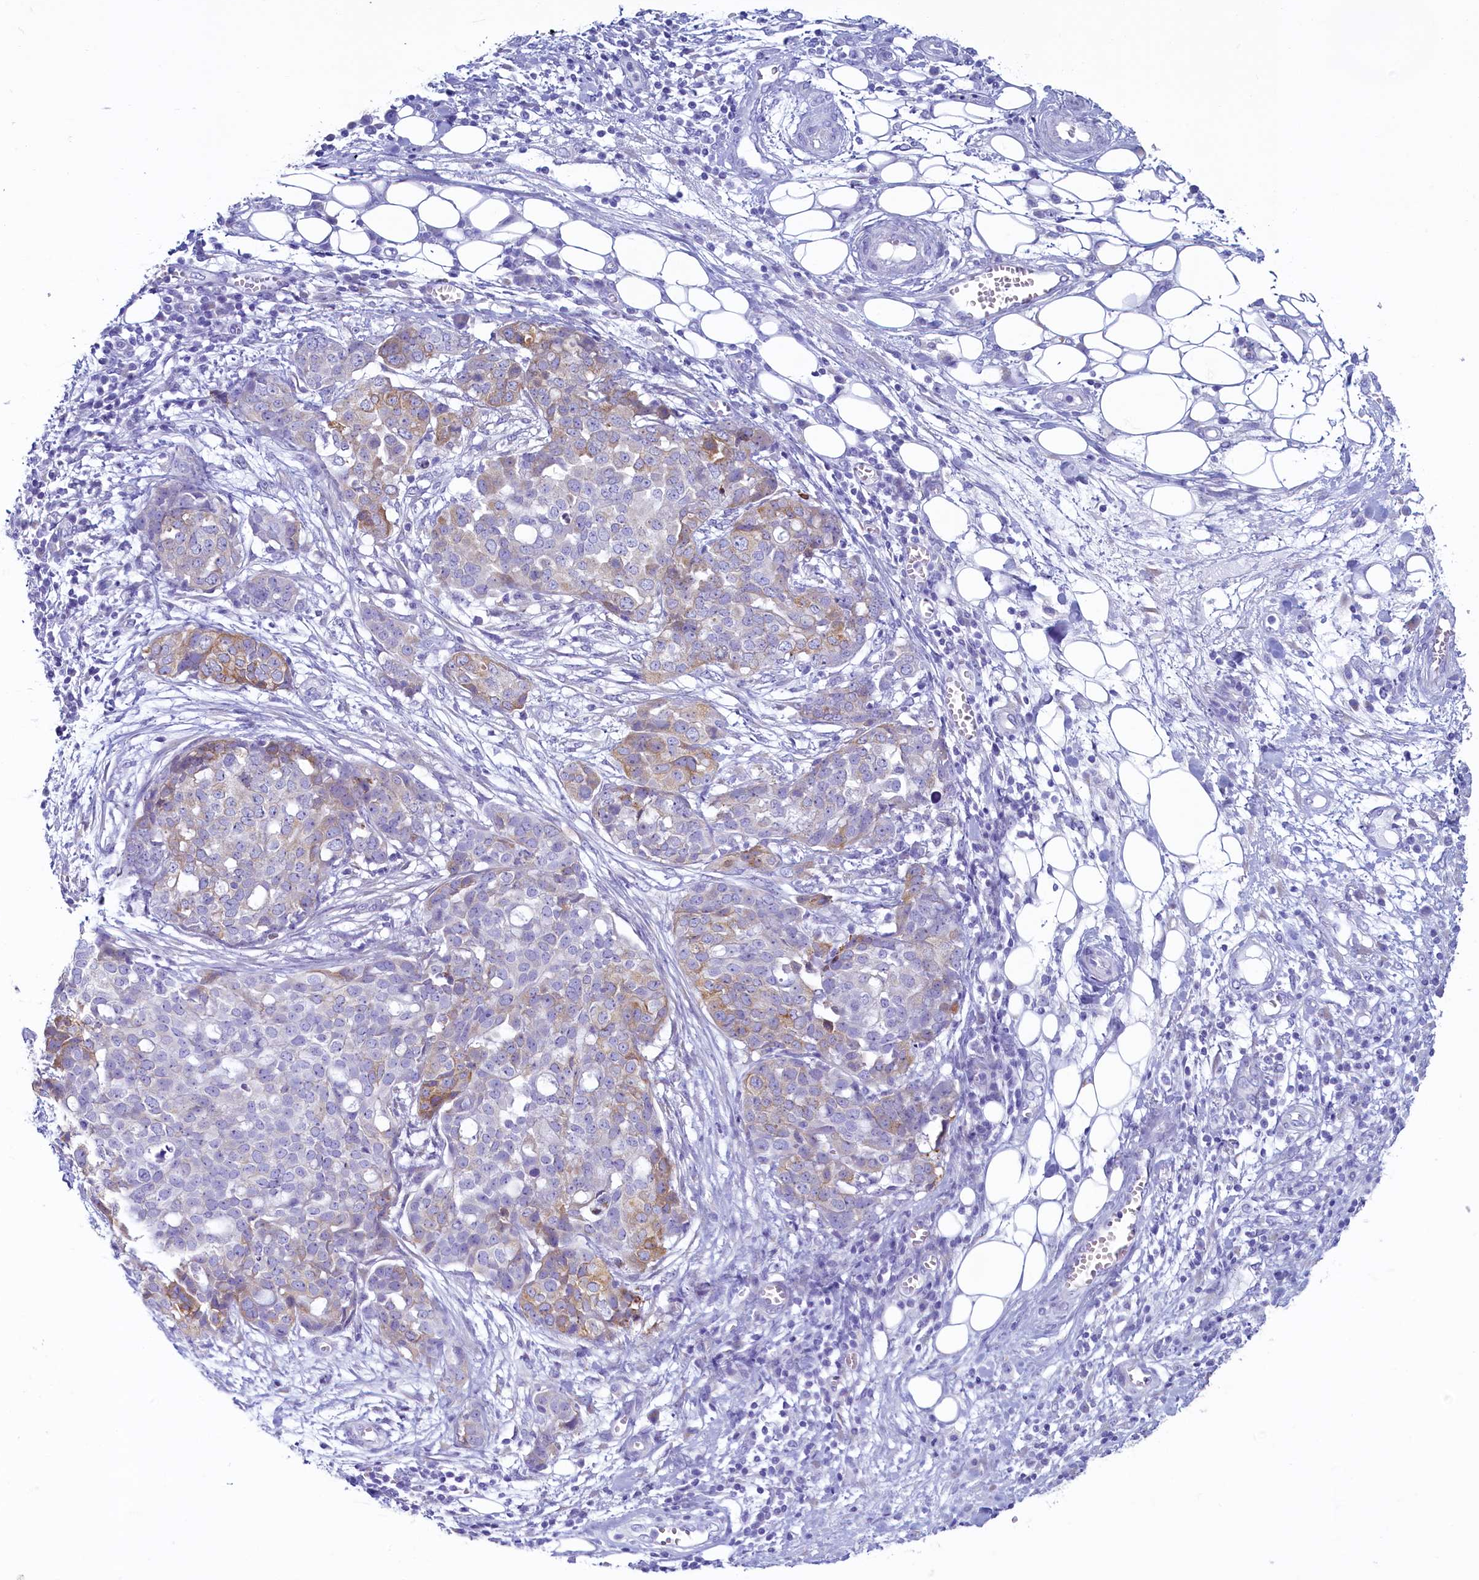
{"staining": {"intensity": "weak", "quantity": "<25%", "location": "cytoplasmic/membranous"}, "tissue": "ovarian cancer", "cell_type": "Tumor cells", "image_type": "cancer", "snomed": [{"axis": "morphology", "description": "Cystadenocarcinoma, serous, NOS"}, {"axis": "topography", "description": "Soft tissue"}, {"axis": "topography", "description": "Ovary"}], "caption": "The micrograph exhibits no staining of tumor cells in ovarian cancer. Nuclei are stained in blue.", "gene": "SKA3", "patient": {"sex": "female", "age": 57}}